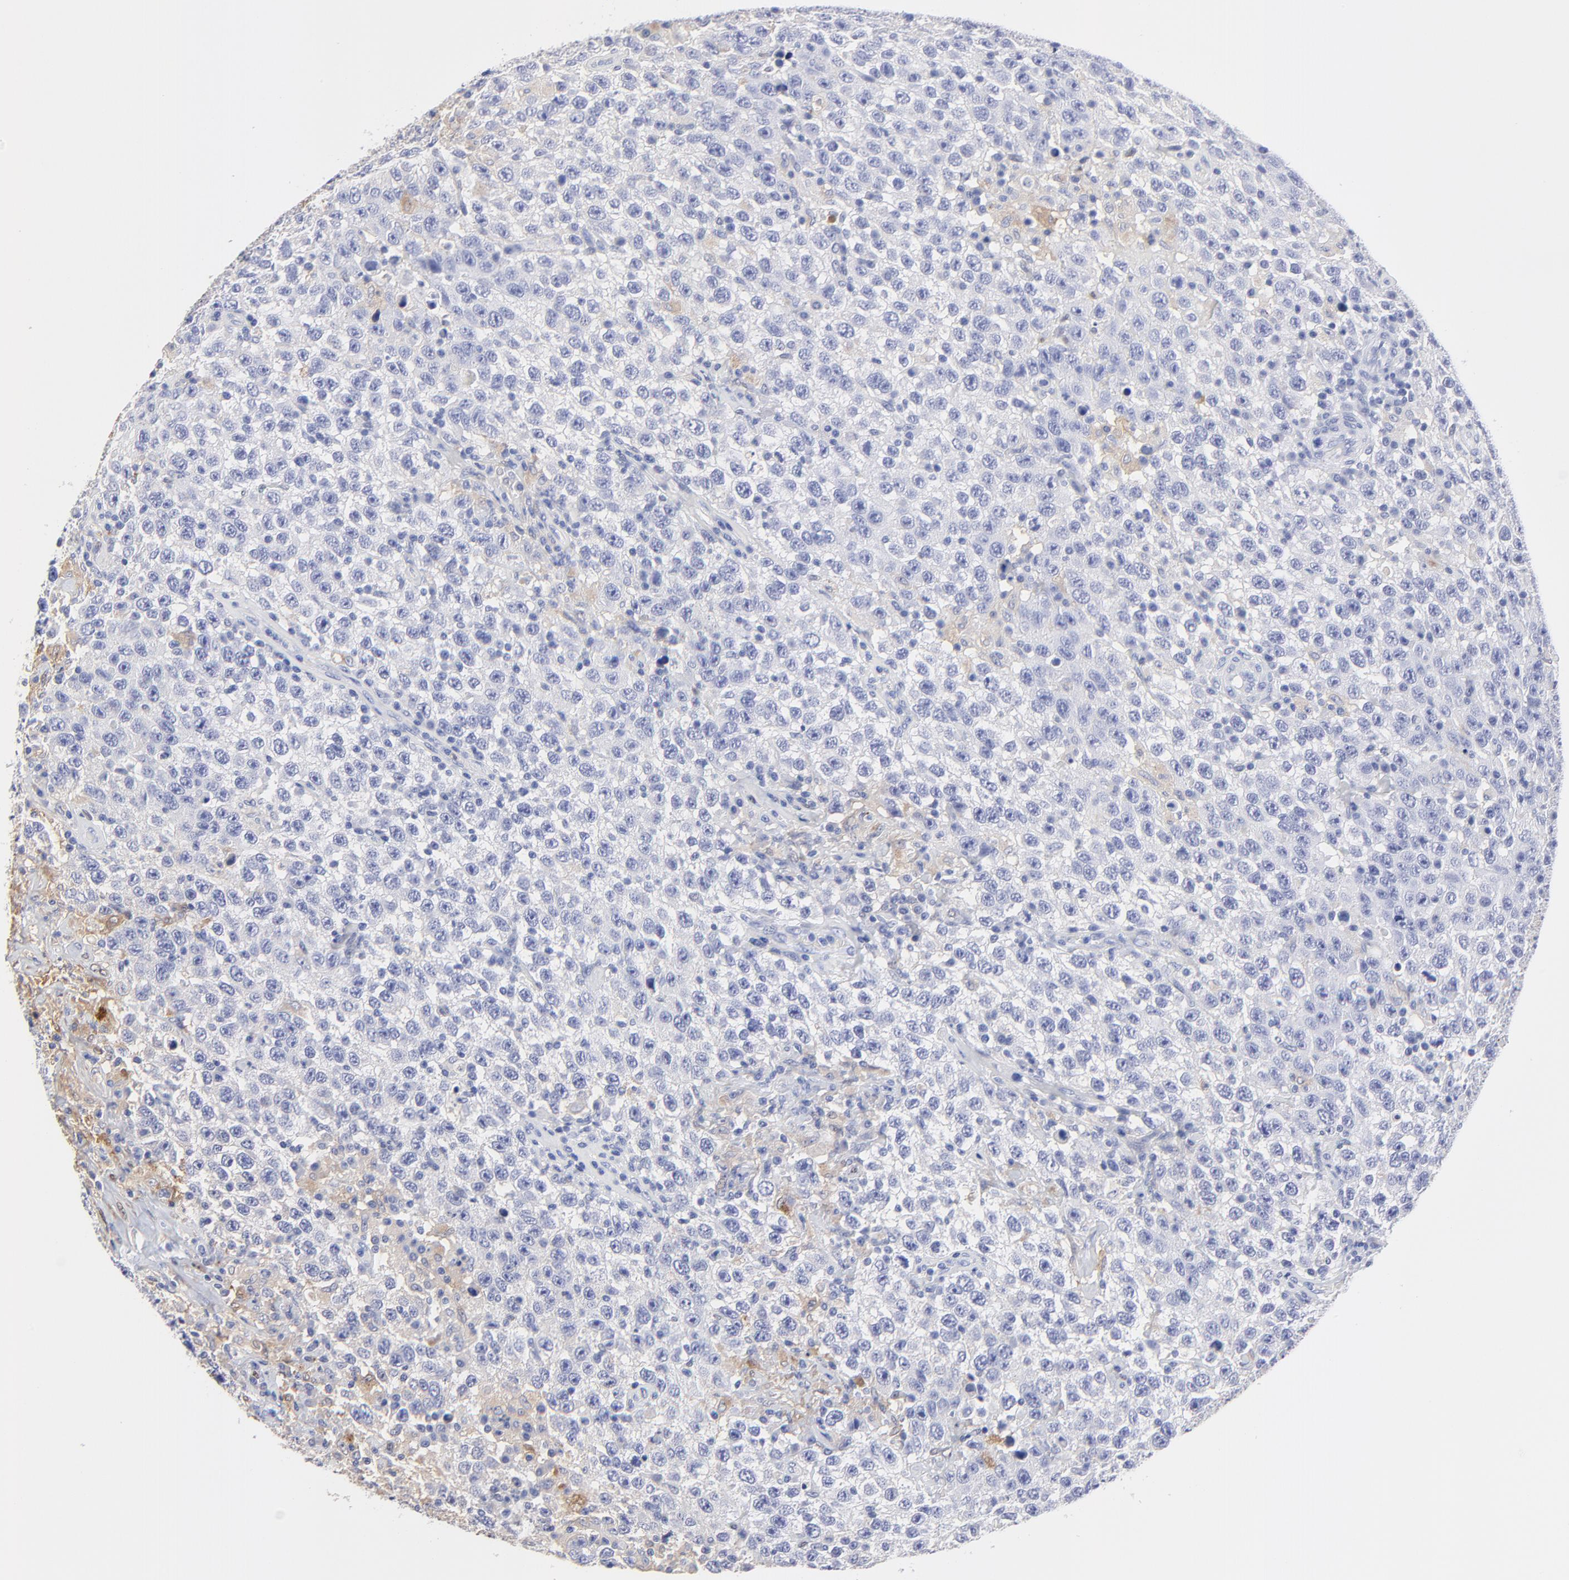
{"staining": {"intensity": "negative", "quantity": "none", "location": "none"}, "tissue": "testis cancer", "cell_type": "Tumor cells", "image_type": "cancer", "snomed": [{"axis": "morphology", "description": "Seminoma, NOS"}, {"axis": "topography", "description": "Testis"}], "caption": "IHC micrograph of human testis cancer stained for a protein (brown), which displays no expression in tumor cells.", "gene": "SMARCA1", "patient": {"sex": "male", "age": 41}}